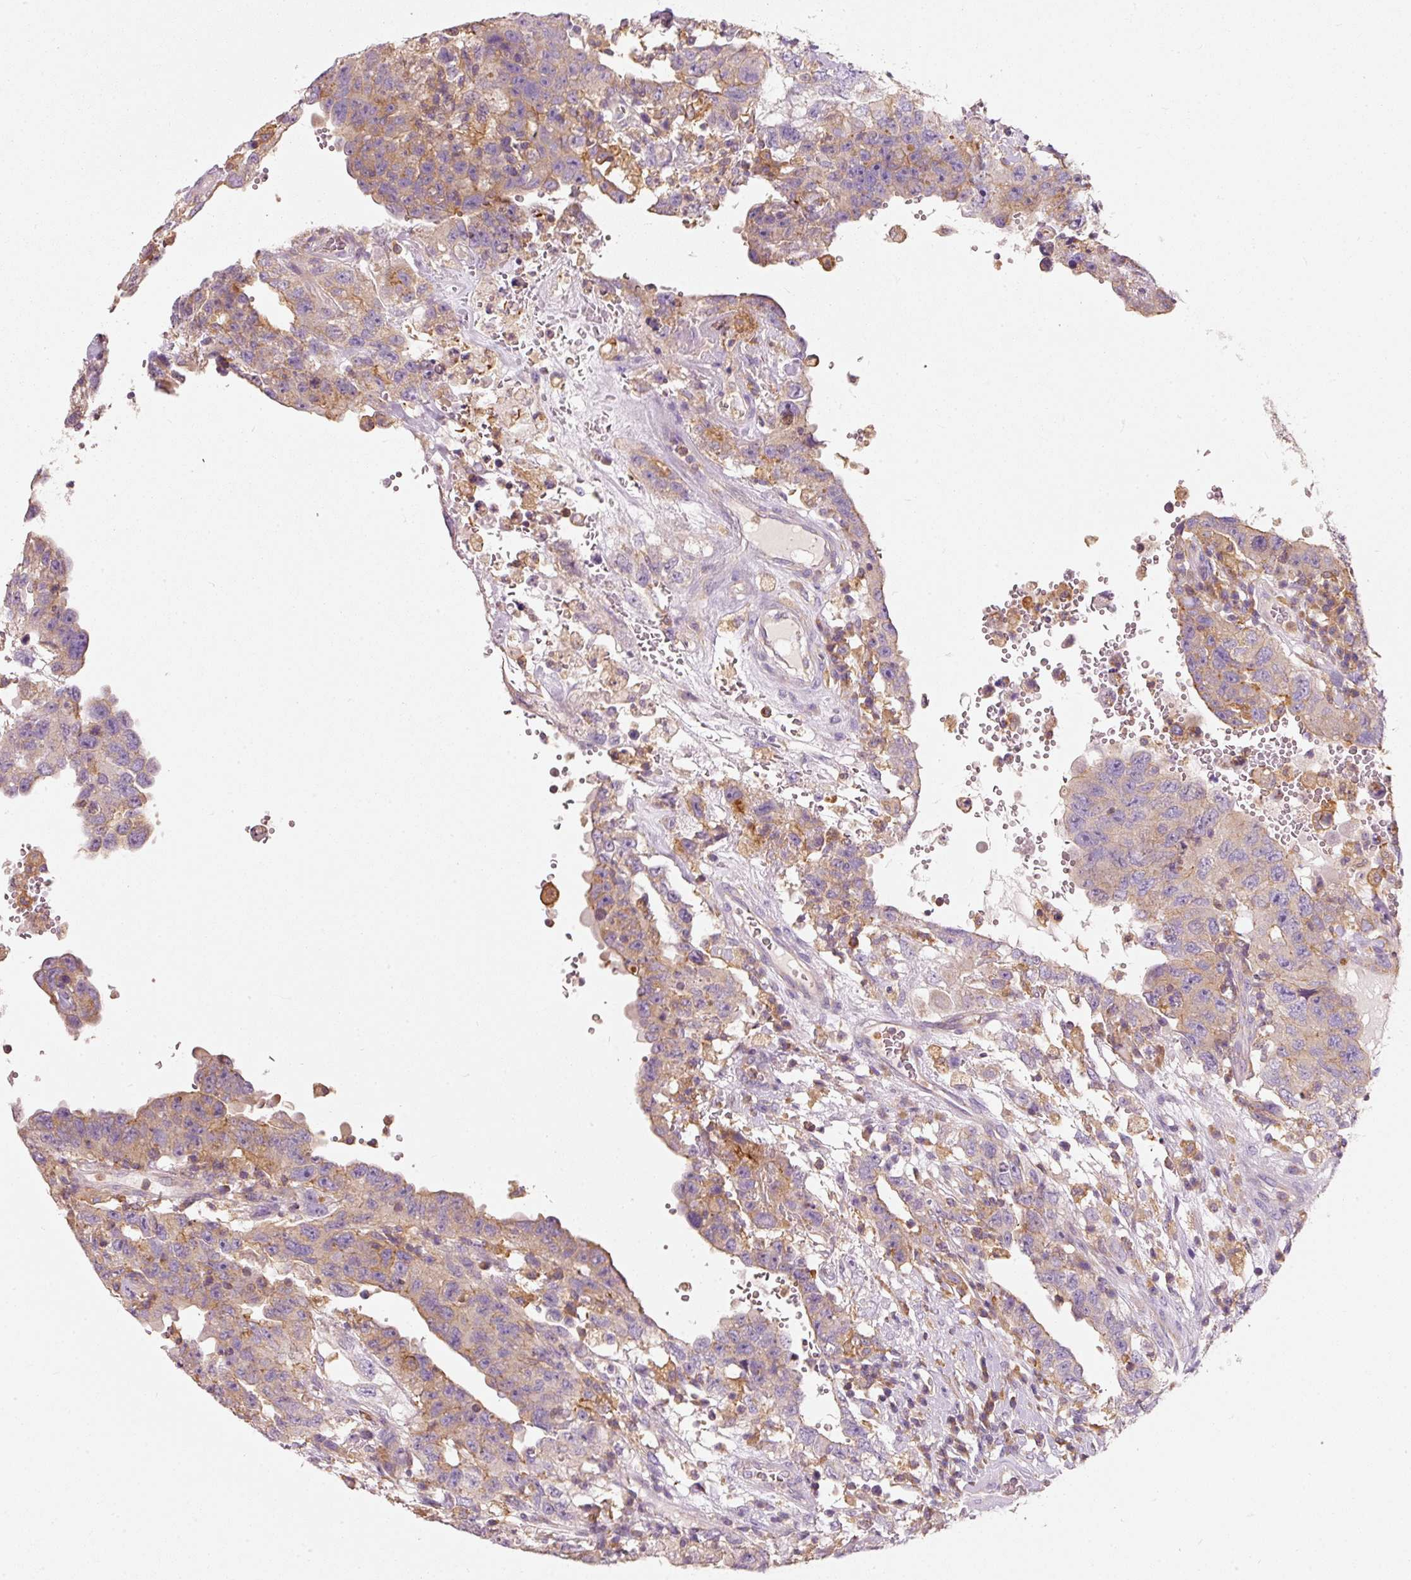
{"staining": {"intensity": "weak", "quantity": "25%-75%", "location": "cytoplasmic/membranous"}, "tissue": "testis cancer", "cell_type": "Tumor cells", "image_type": "cancer", "snomed": [{"axis": "morphology", "description": "Carcinoma, Embryonal, NOS"}, {"axis": "topography", "description": "Testis"}], "caption": "Immunohistochemistry image of human embryonal carcinoma (testis) stained for a protein (brown), which demonstrates low levels of weak cytoplasmic/membranous expression in approximately 25%-75% of tumor cells.", "gene": "IQGAP2", "patient": {"sex": "male", "age": 26}}